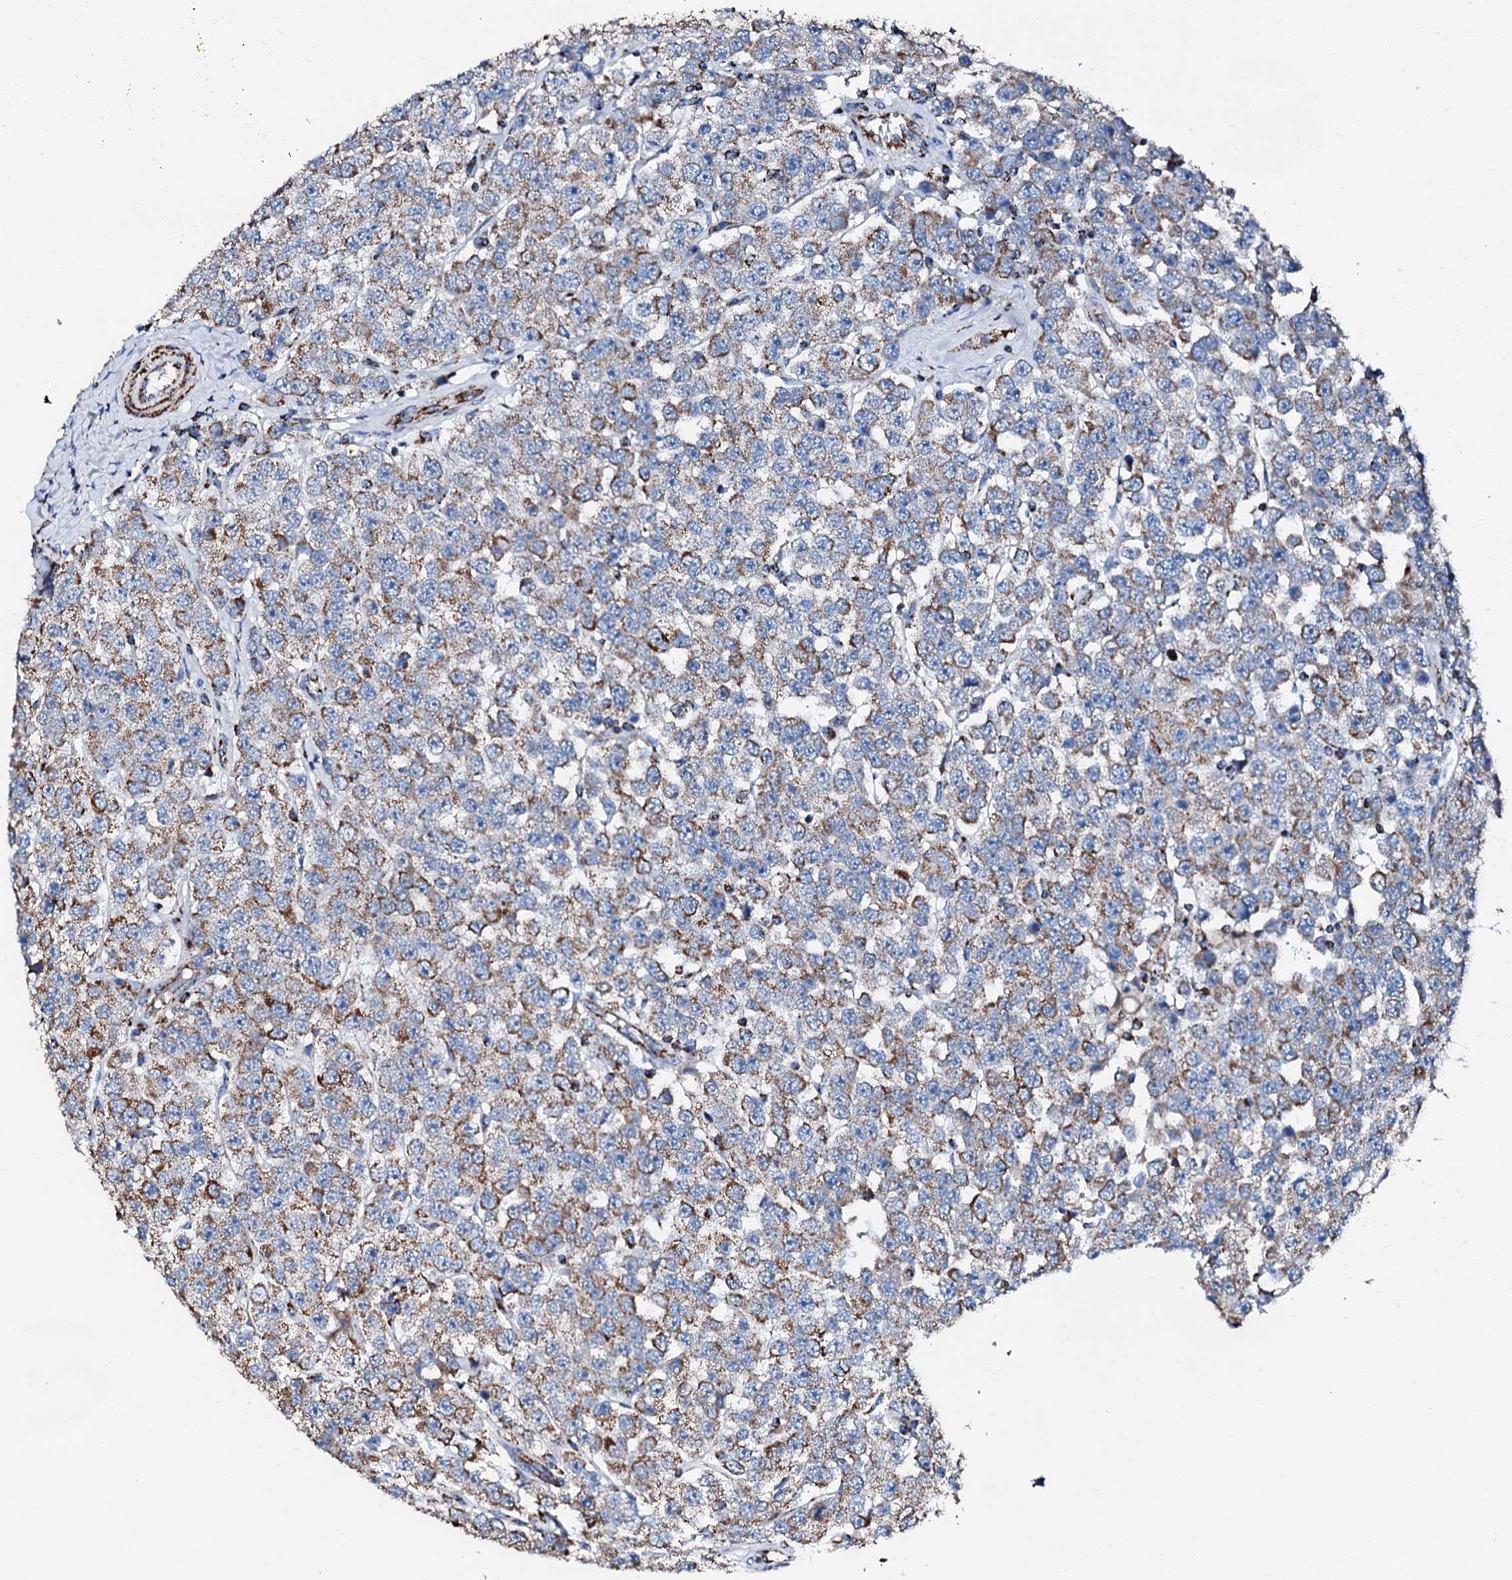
{"staining": {"intensity": "moderate", "quantity": "25%-75%", "location": "cytoplasmic/membranous"}, "tissue": "testis cancer", "cell_type": "Tumor cells", "image_type": "cancer", "snomed": [{"axis": "morphology", "description": "Seminoma, NOS"}, {"axis": "topography", "description": "Testis"}], "caption": "High-power microscopy captured an immunohistochemistry (IHC) image of testis cancer (seminoma), revealing moderate cytoplasmic/membranous staining in about 25%-75% of tumor cells.", "gene": "HADH", "patient": {"sex": "male", "age": 28}}